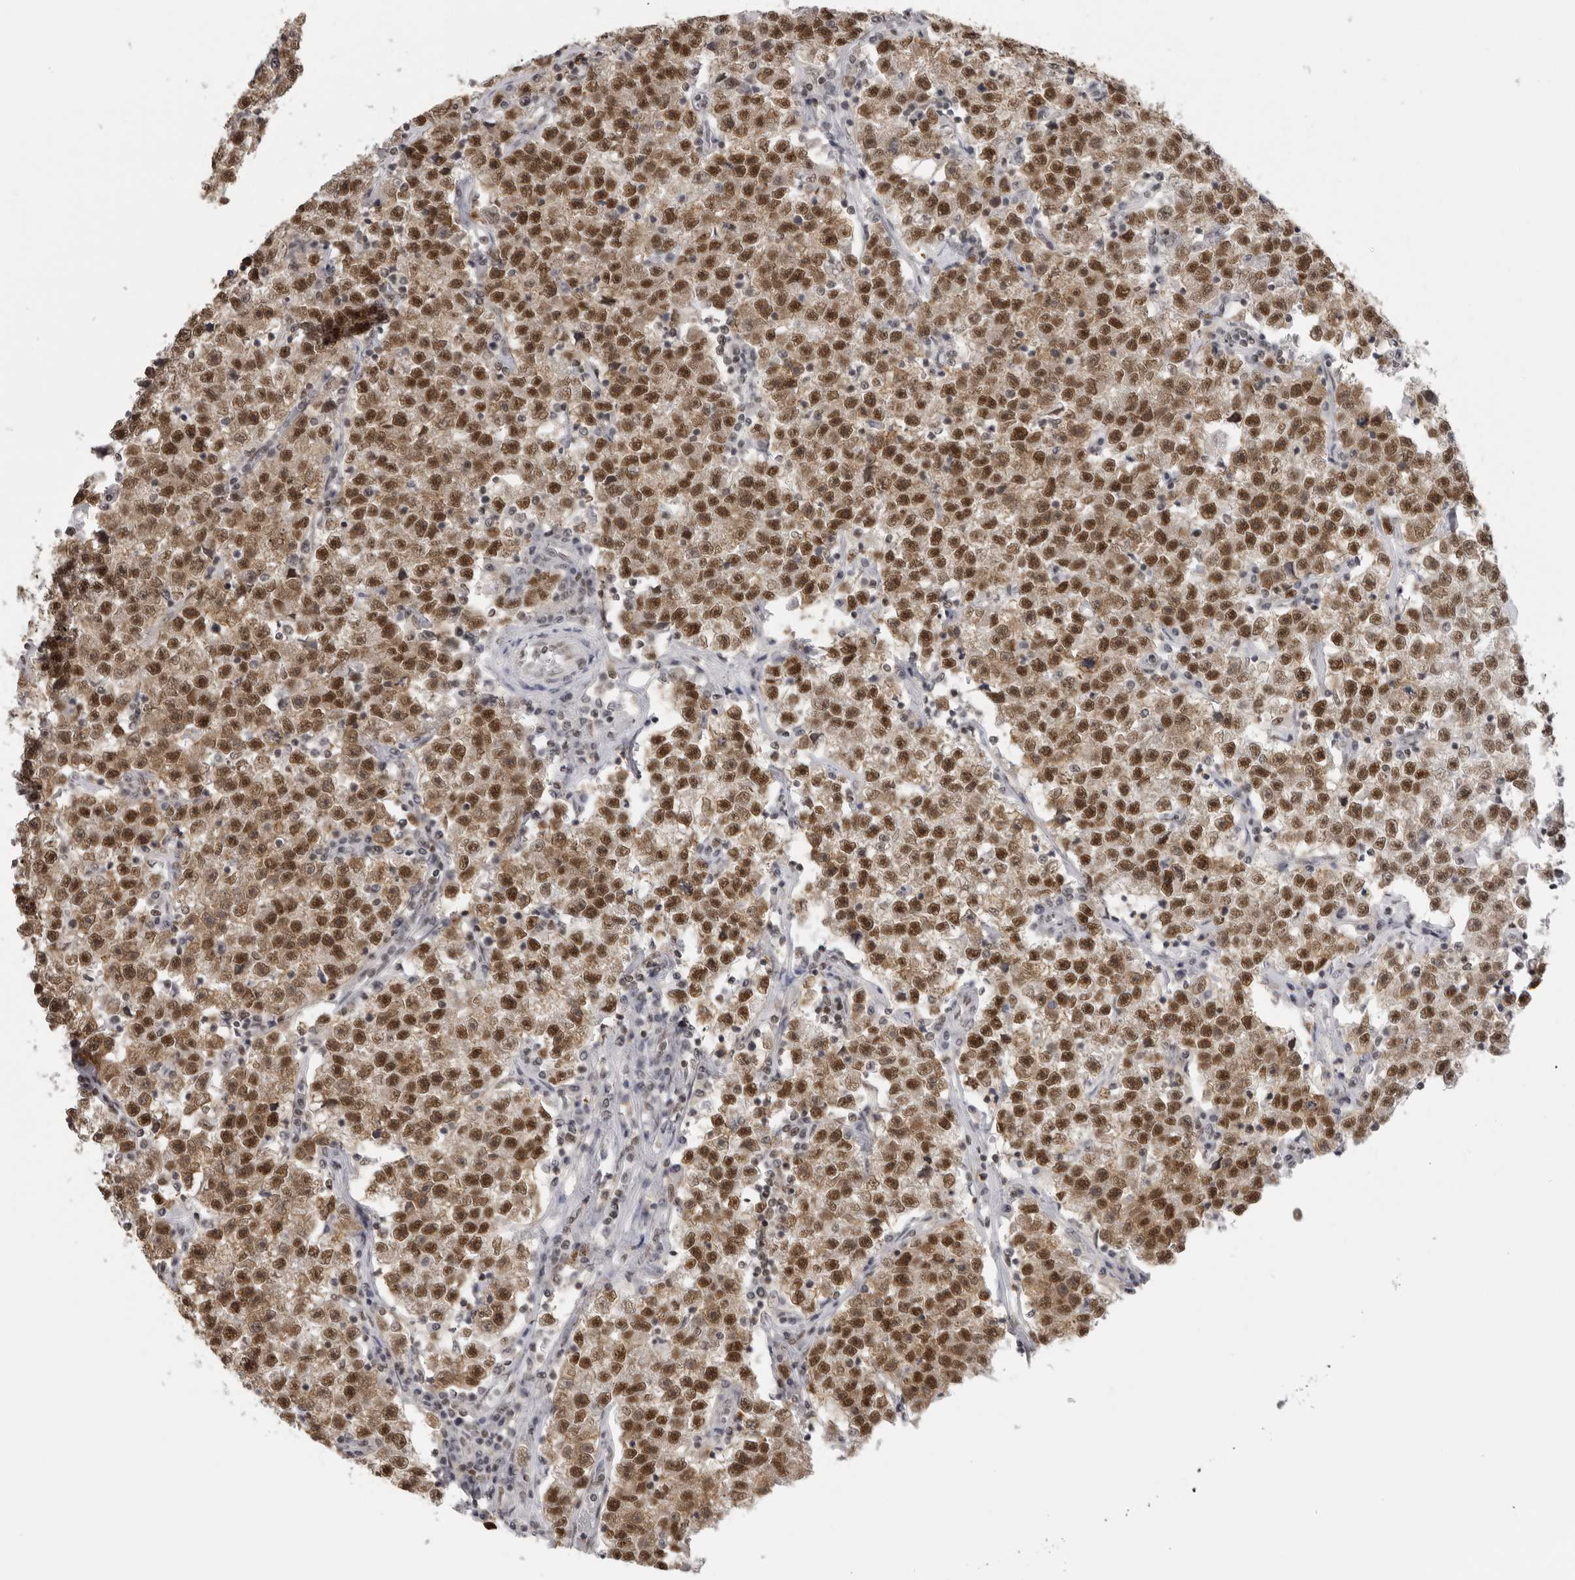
{"staining": {"intensity": "strong", "quantity": ">75%", "location": "cytoplasmic/membranous,nuclear"}, "tissue": "testis cancer", "cell_type": "Tumor cells", "image_type": "cancer", "snomed": [{"axis": "morphology", "description": "Seminoma, NOS"}, {"axis": "topography", "description": "Testis"}], "caption": "High-magnification brightfield microscopy of testis cancer stained with DAB (brown) and counterstained with hematoxylin (blue). tumor cells exhibit strong cytoplasmic/membranous and nuclear positivity is appreciated in approximately>75% of cells.", "gene": "RPA2", "patient": {"sex": "male", "age": 22}}